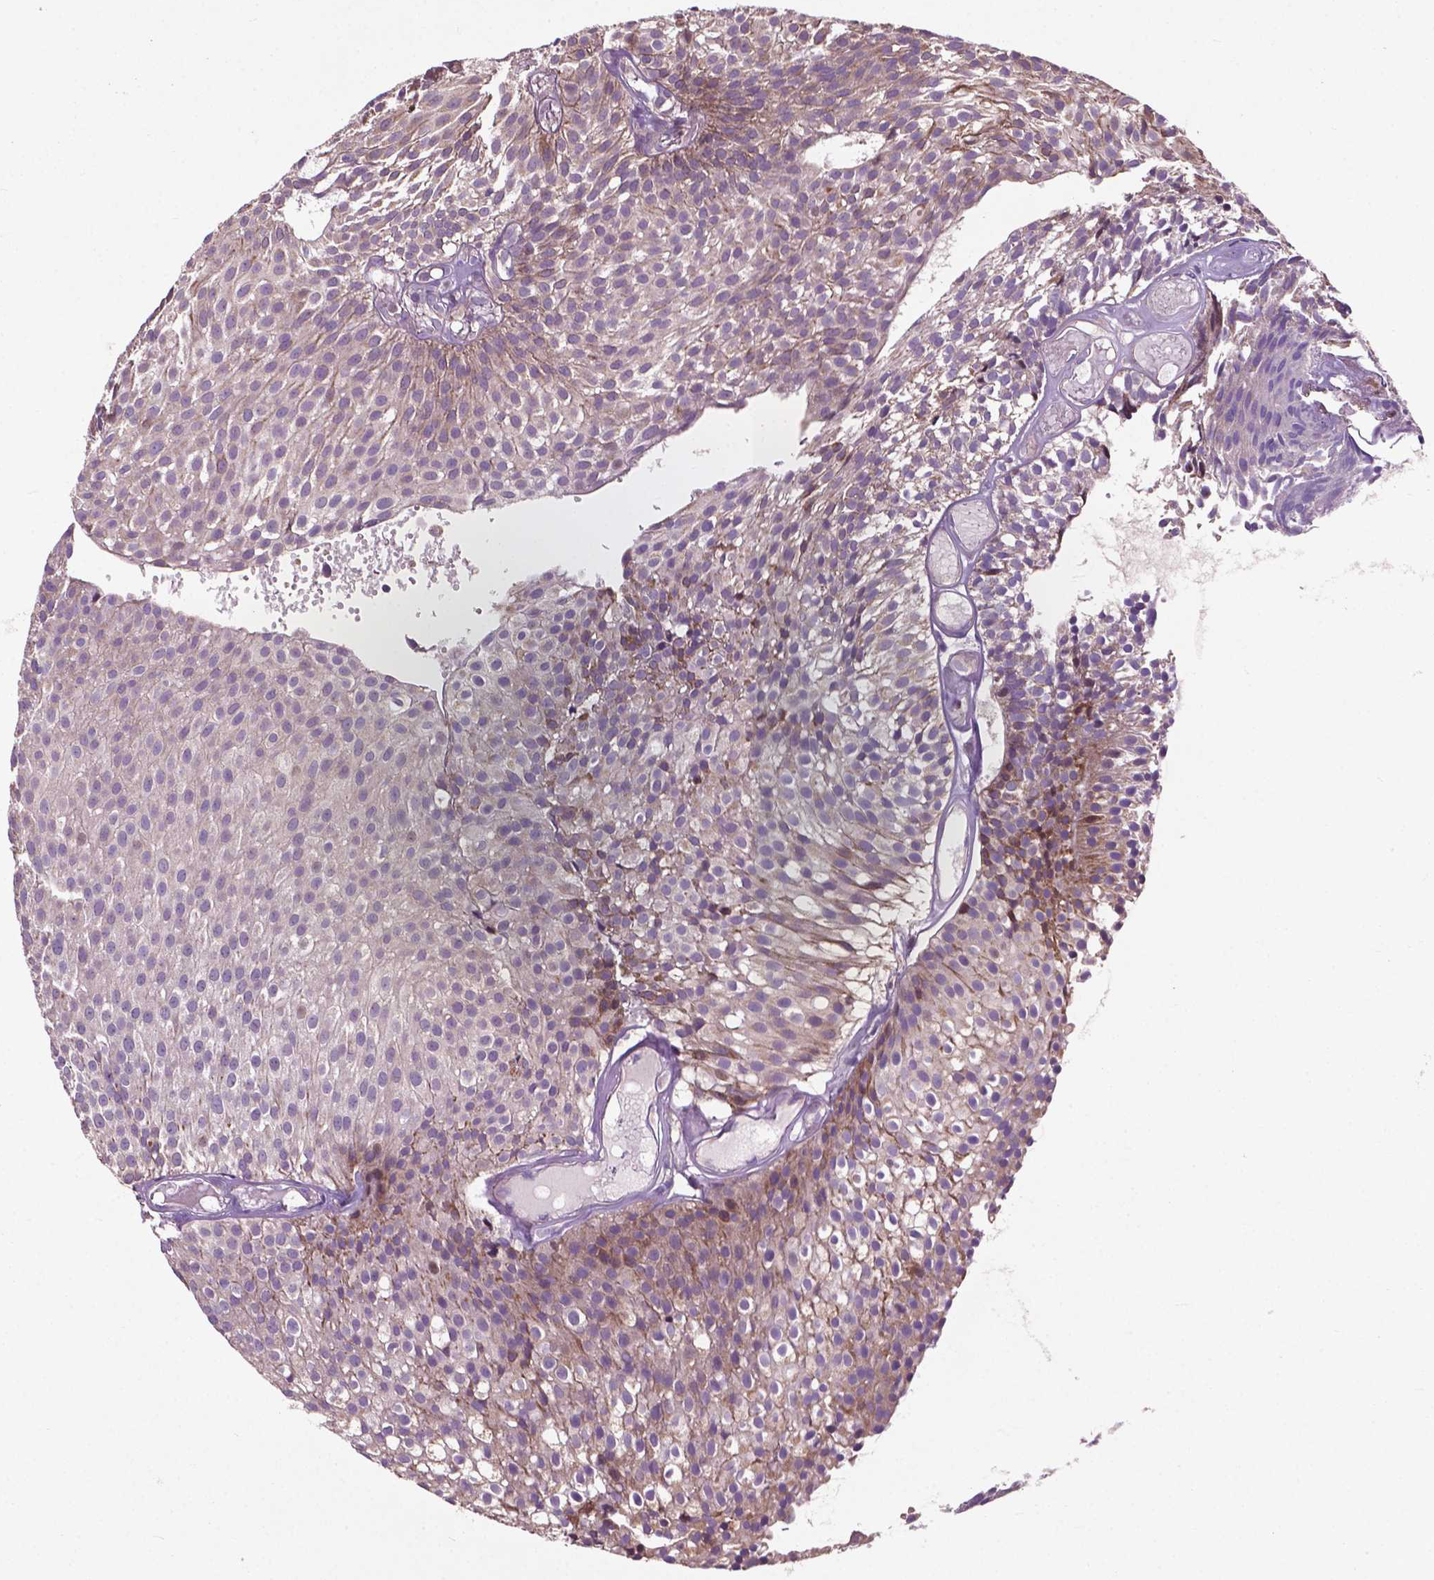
{"staining": {"intensity": "moderate", "quantity": "<25%", "location": "cytoplasmic/membranous"}, "tissue": "urothelial cancer", "cell_type": "Tumor cells", "image_type": "cancer", "snomed": [{"axis": "morphology", "description": "Urothelial carcinoma, Low grade"}, {"axis": "topography", "description": "Urinary bladder"}], "caption": "Protein analysis of low-grade urothelial carcinoma tissue reveals moderate cytoplasmic/membranous staining in approximately <25% of tumor cells.", "gene": "B3GALNT2", "patient": {"sex": "male", "age": 63}}